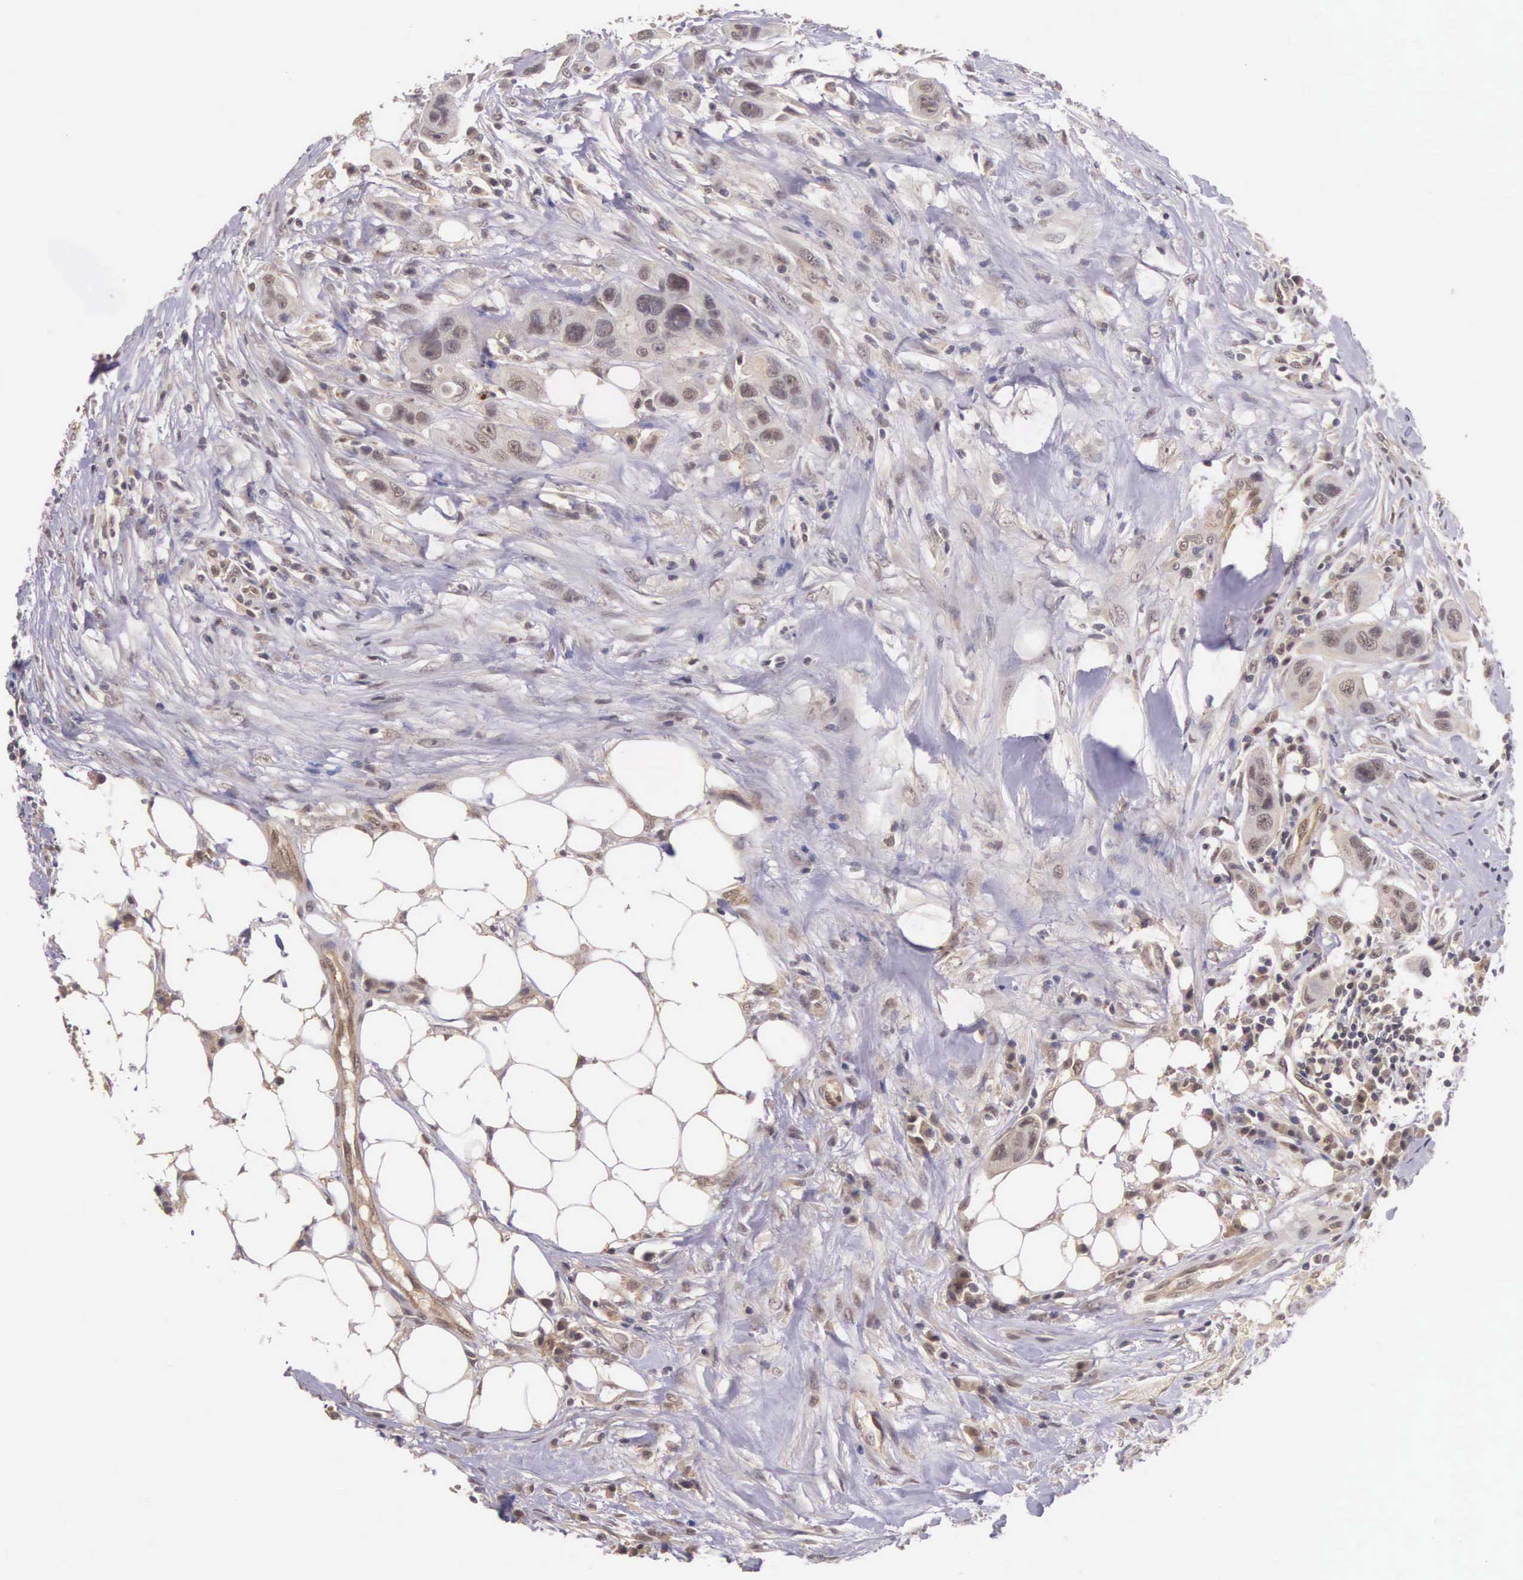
{"staining": {"intensity": "moderate", "quantity": ">75%", "location": "cytoplasmic/membranous"}, "tissue": "colorectal cancer", "cell_type": "Tumor cells", "image_type": "cancer", "snomed": [{"axis": "morphology", "description": "Adenocarcinoma, NOS"}, {"axis": "topography", "description": "Colon"}], "caption": "DAB immunohistochemical staining of human colorectal adenocarcinoma reveals moderate cytoplasmic/membranous protein expression in about >75% of tumor cells.", "gene": "VASH1", "patient": {"sex": "female", "age": 70}}